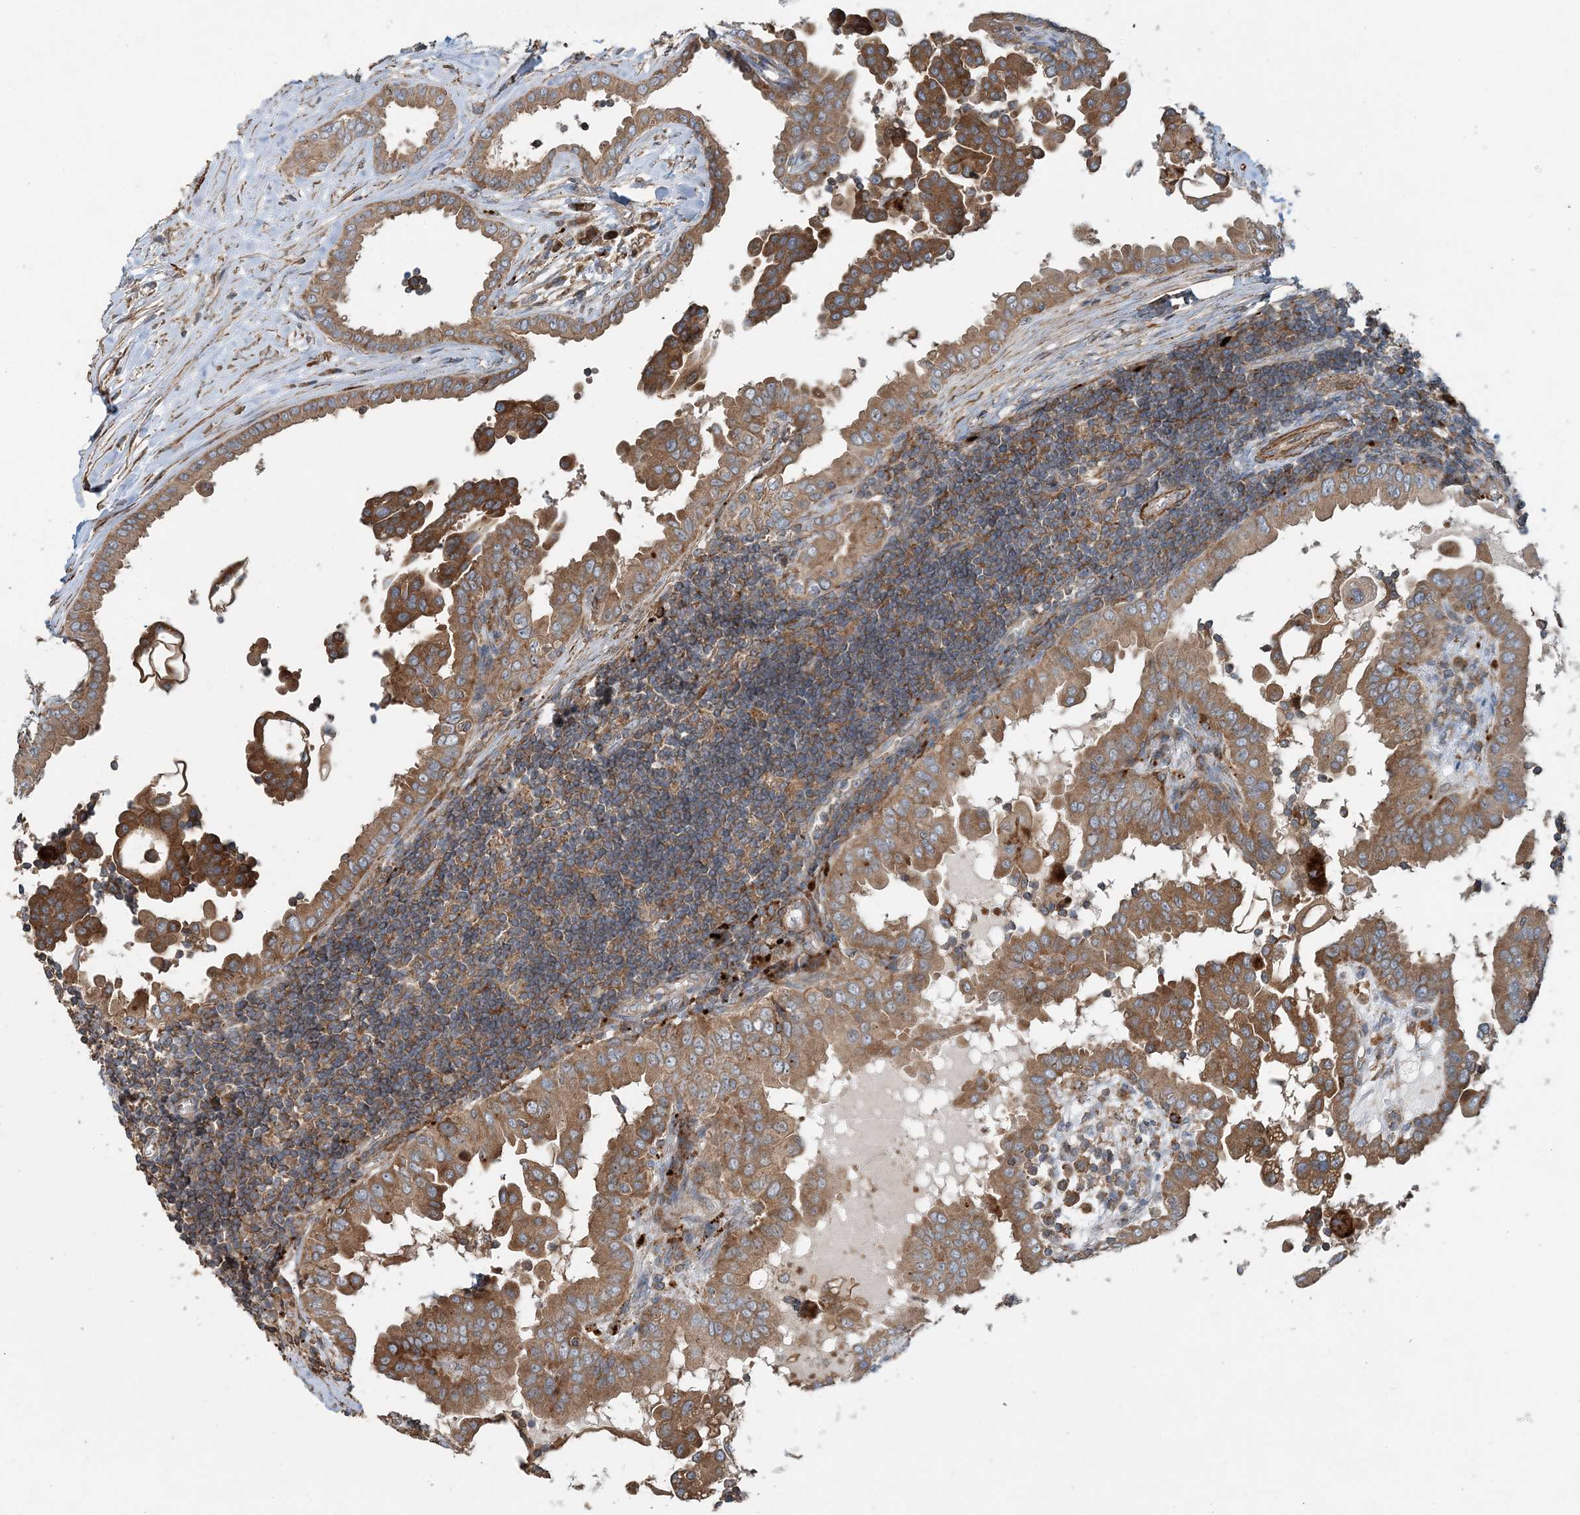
{"staining": {"intensity": "moderate", "quantity": ">75%", "location": "cytoplasmic/membranous"}, "tissue": "thyroid cancer", "cell_type": "Tumor cells", "image_type": "cancer", "snomed": [{"axis": "morphology", "description": "Papillary adenocarcinoma, NOS"}, {"axis": "topography", "description": "Thyroid gland"}], "caption": "Human thyroid papillary adenocarcinoma stained with a brown dye shows moderate cytoplasmic/membranous positive positivity in approximately >75% of tumor cells.", "gene": "TTI1", "patient": {"sex": "male", "age": 33}}